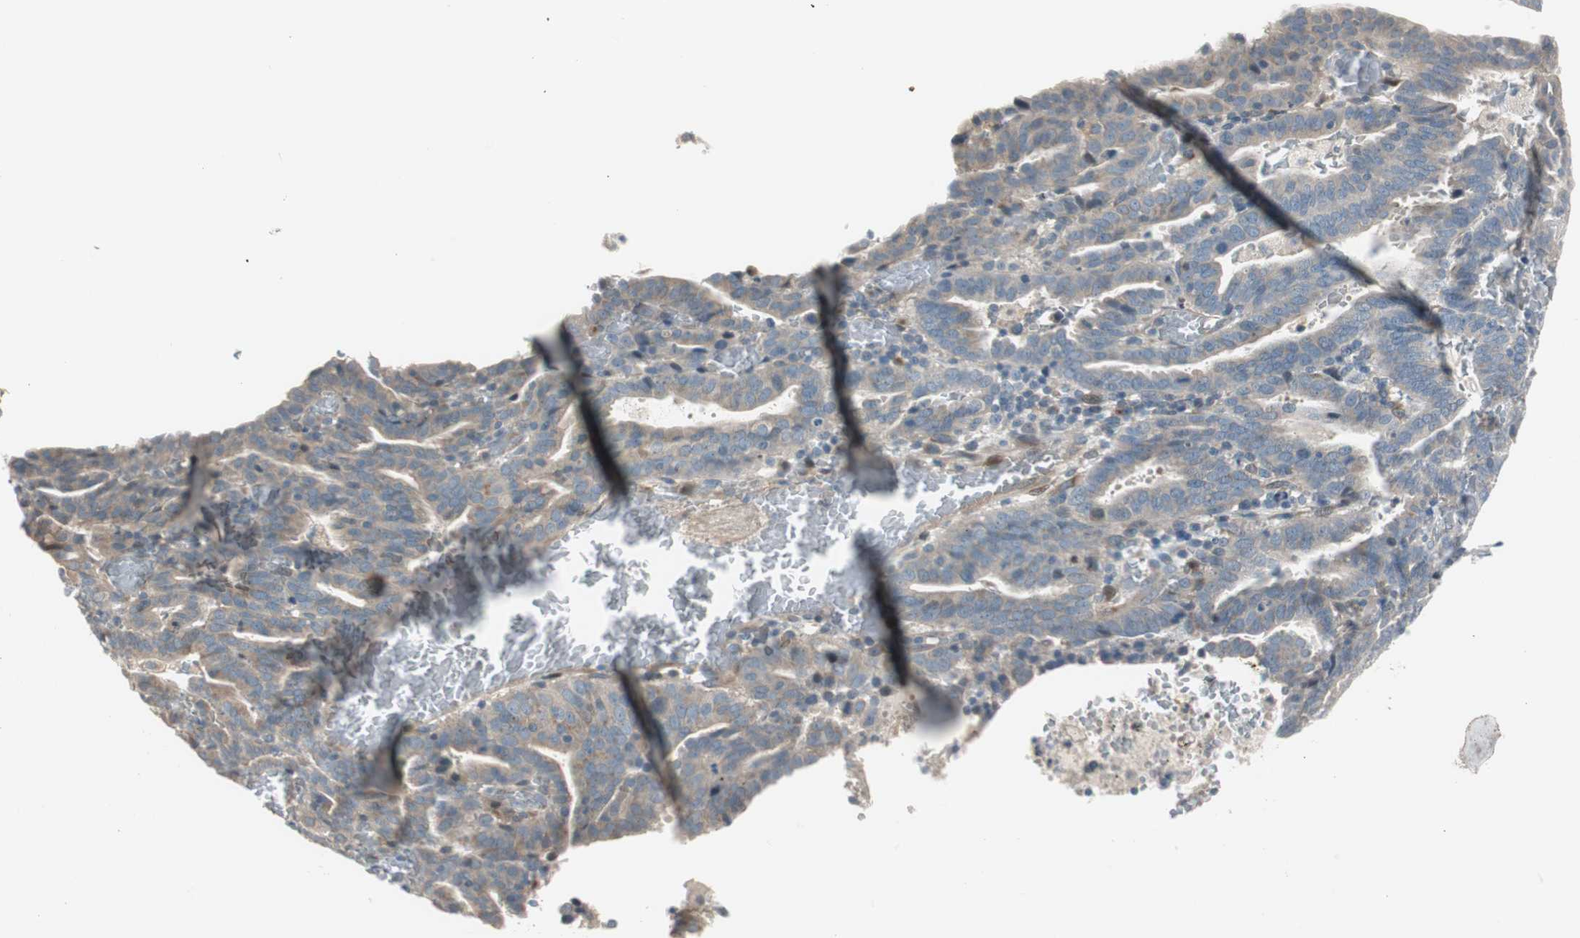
{"staining": {"intensity": "weak", "quantity": ">75%", "location": "cytoplasmic/membranous"}, "tissue": "endometrial cancer", "cell_type": "Tumor cells", "image_type": "cancer", "snomed": [{"axis": "morphology", "description": "Adenocarcinoma, NOS"}, {"axis": "topography", "description": "Uterus"}], "caption": "Immunohistochemistry micrograph of neoplastic tissue: human endometrial cancer (adenocarcinoma) stained using immunohistochemistry (IHC) exhibits low levels of weak protein expression localized specifically in the cytoplasmic/membranous of tumor cells, appearing as a cytoplasmic/membranous brown color.", "gene": "CGRRF1", "patient": {"sex": "female", "age": 83}}